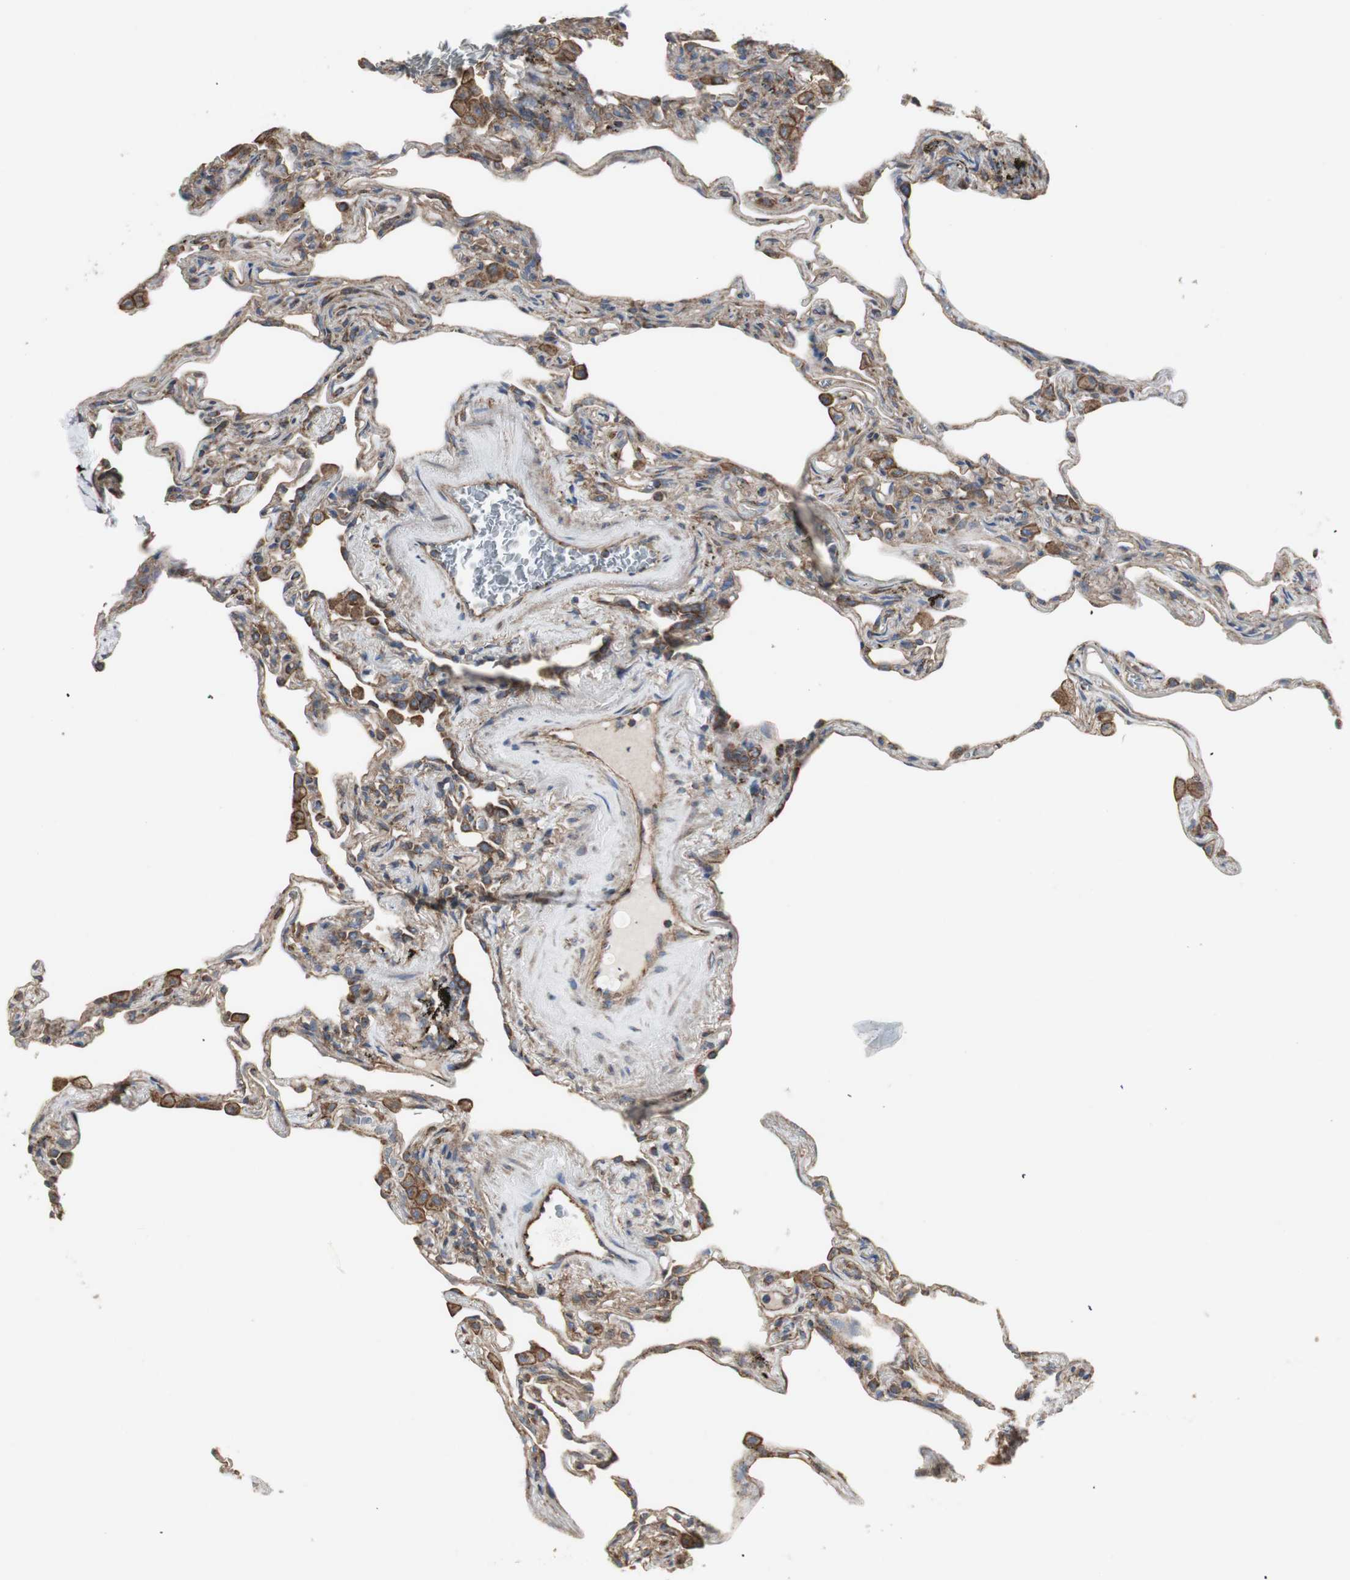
{"staining": {"intensity": "strong", "quantity": ">75%", "location": "cytoplasmic/membranous"}, "tissue": "lung", "cell_type": "Alveolar cells", "image_type": "normal", "snomed": [{"axis": "morphology", "description": "Normal tissue, NOS"}, {"axis": "morphology", "description": "Inflammation, NOS"}, {"axis": "topography", "description": "Lung"}], "caption": "Immunohistochemical staining of normal human lung demonstrates >75% levels of strong cytoplasmic/membranous protein expression in about >75% of alveolar cells. (Brightfield microscopy of DAB IHC at high magnification).", "gene": "H6PD", "patient": {"sex": "male", "age": 69}}